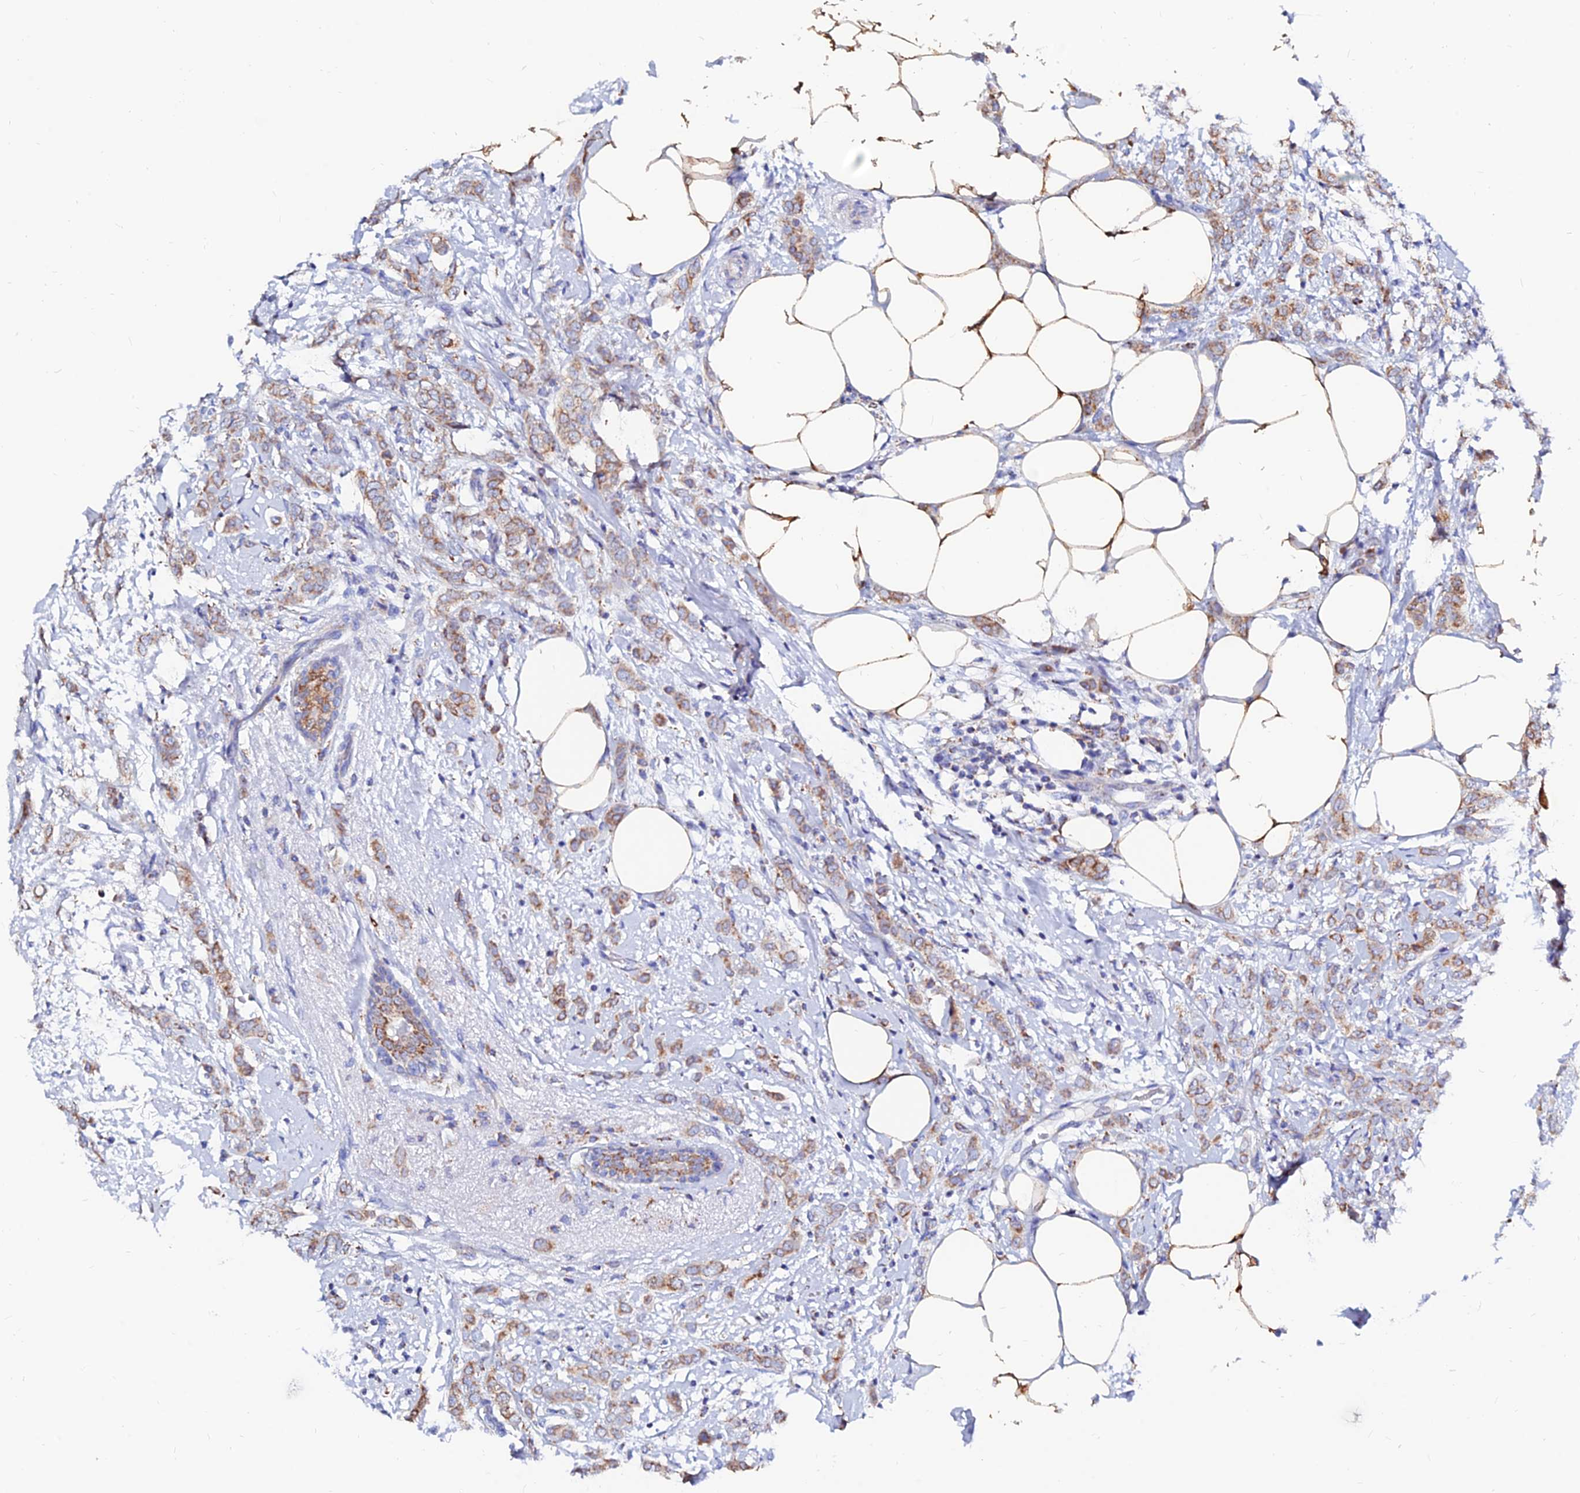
{"staining": {"intensity": "moderate", "quantity": "25%-75%", "location": "cytoplasmic/membranous"}, "tissue": "breast cancer", "cell_type": "Tumor cells", "image_type": "cancer", "snomed": [{"axis": "morphology", "description": "Duct carcinoma"}, {"axis": "topography", "description": "Breast"}], "caption": "Breast infiltrating ductal carcinoma stained with DAB immunohistochemistry displays medium levels of moderate cytoplasmic/membranous staining in about 25%-75% of tumor cells.", "gene": "MGST1", "patient": {"sex": "female", "age": 72}}